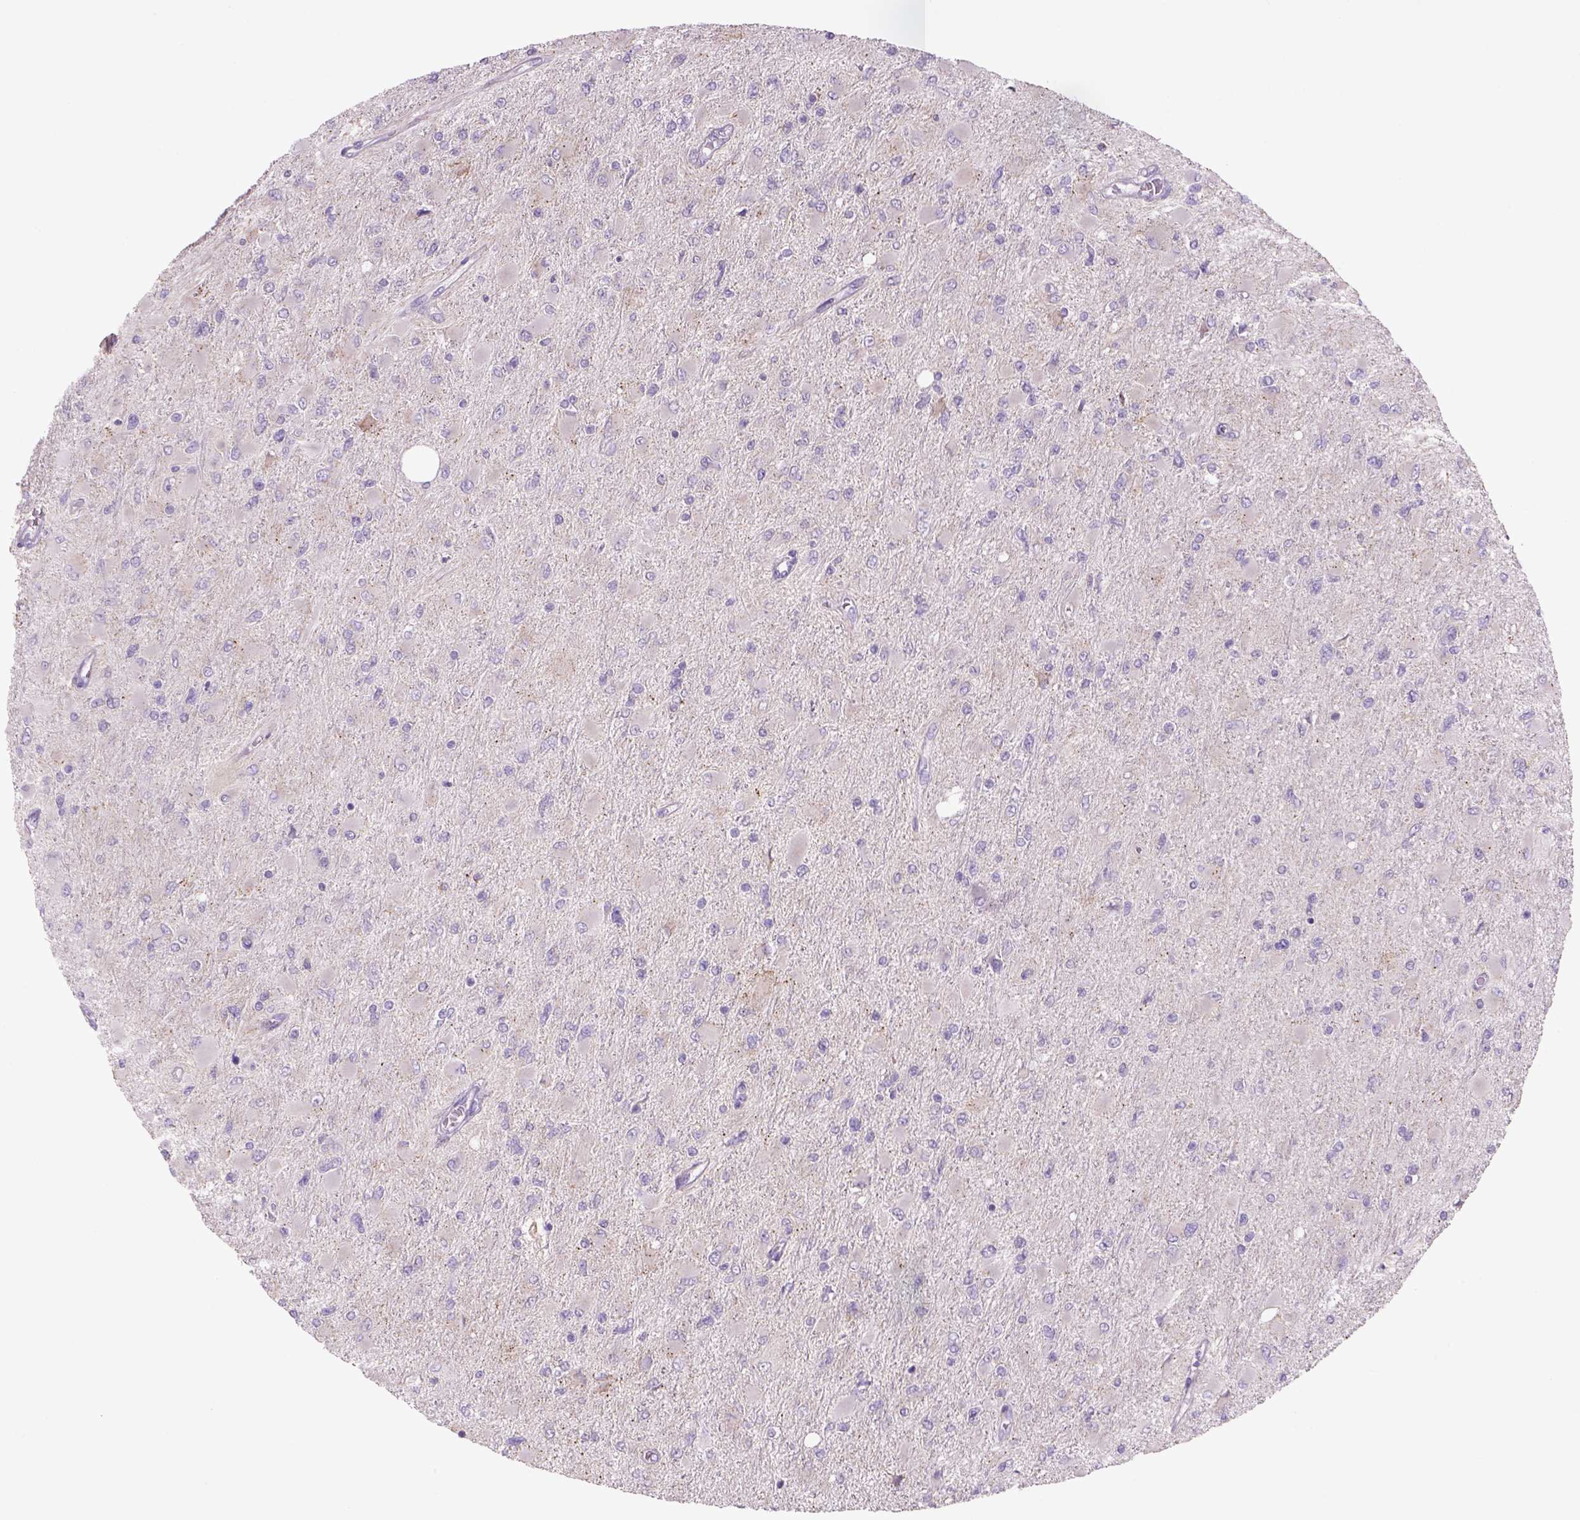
{"staining": {"intensity": "negative", "quantity": "none", "location": "none"}, "tissue": "glioma", "cell_type": "Tumor cells", "image_type": "cancer", "snomed": [{"axis": "morphology", "description": "Glioma, malignant, High grade"}, {"axis": "topography", "description": "Cerebral cortex"}], "caption": "An image of malignant high-grade glioma stained for a protein displays no brown staining in tumor cells. (DAB IHC with hematoxylin counter stain).", "gene": "ADGRV1", "patient": {"sex": "female", "age": 36}}